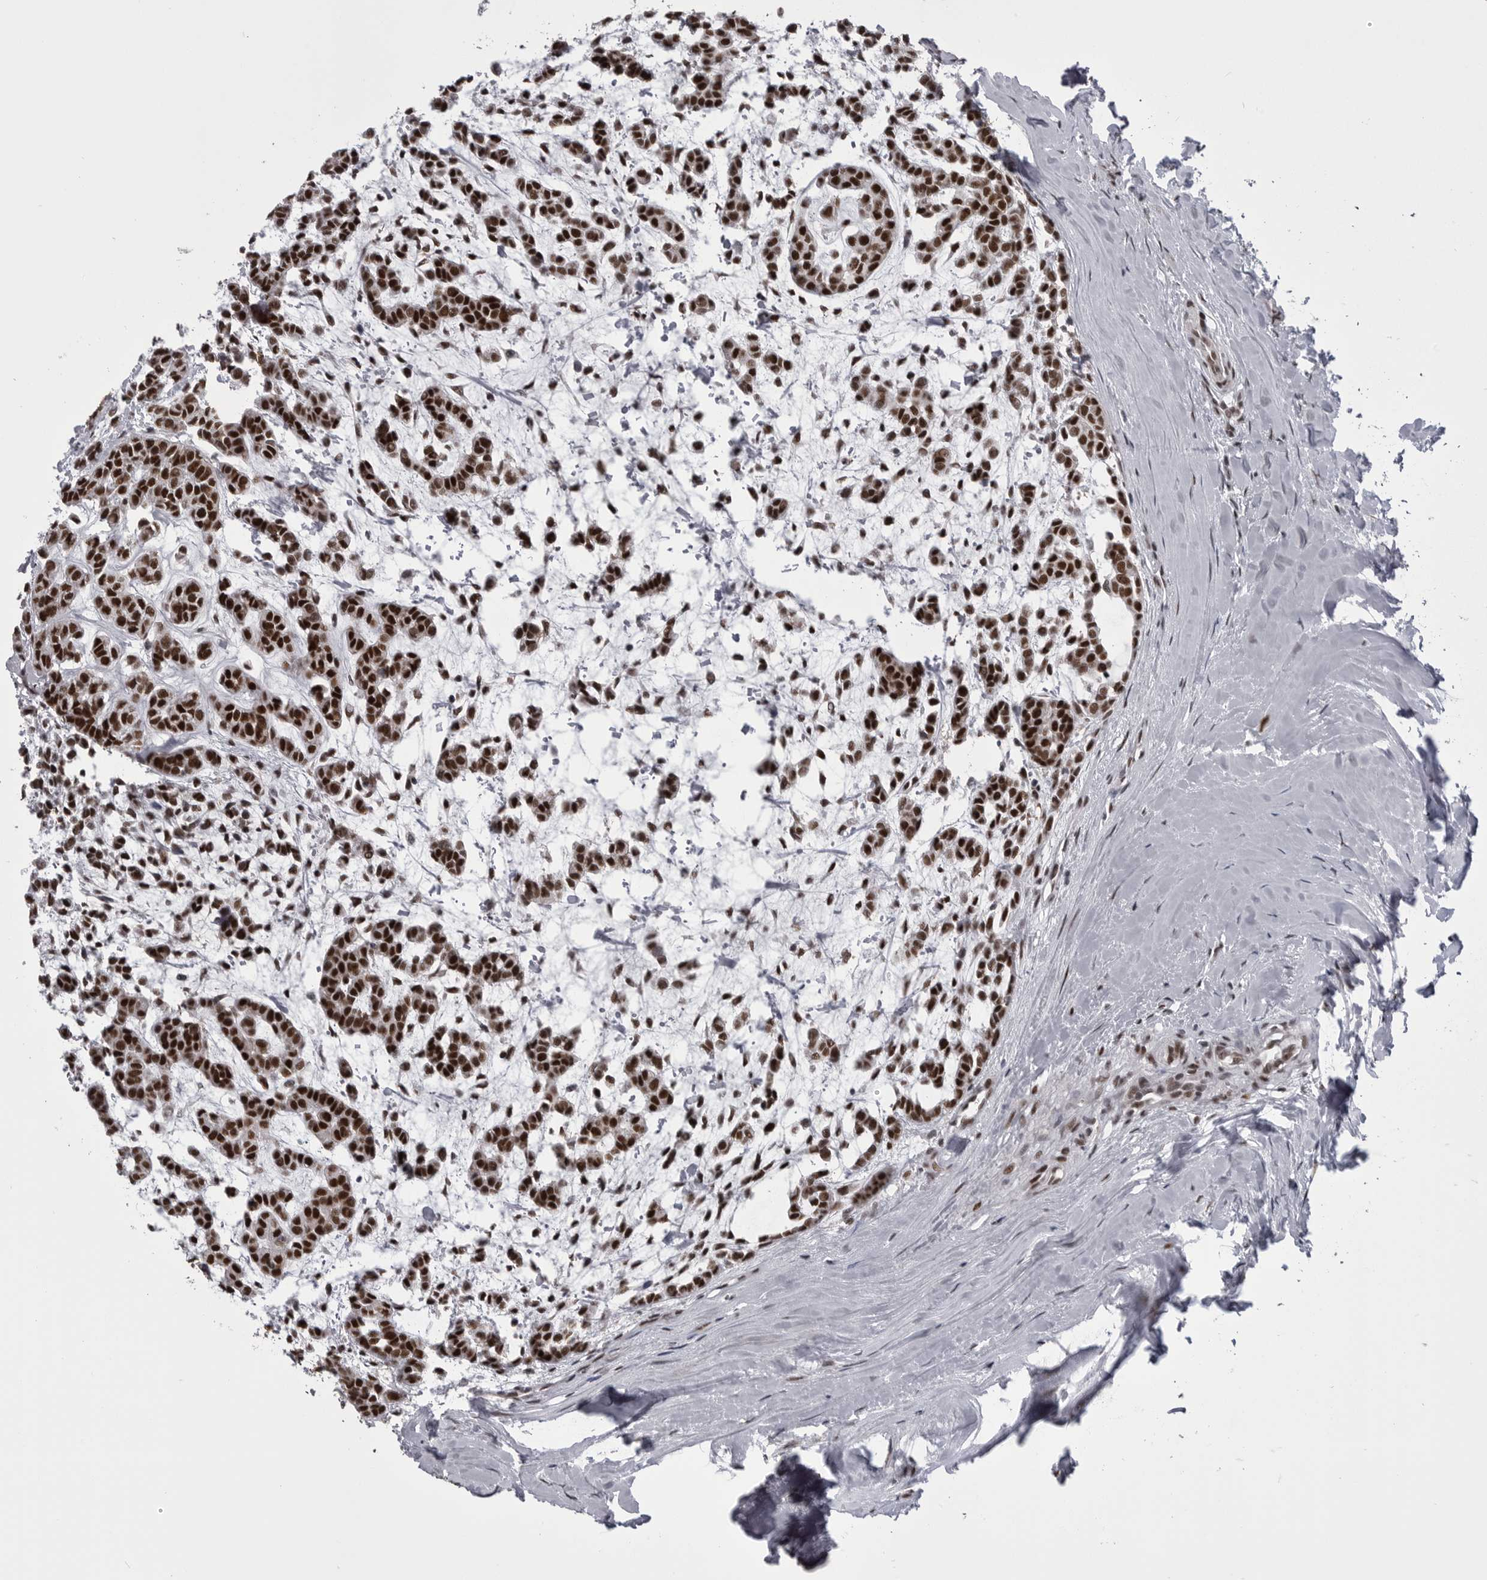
{"staining": {"intensity": "strong", "quantity": ">75%", "location": "nuclear"}, "tissue": "head and neck cancer", "cell_type": "Tumor cells", "image_type": "cancer", "snomed": [{"axis": "morphology", "description": "Adenocarcinoma, NOS"}, {"axis": "morphology", "description": "Adenoma, NOS"}, {"axis": "topography", "description": "Head-Neck"}], "caption": "Head and neck adenocarcinoma stained for a protein (brown) demonstrates strong nuclear positive expression in approximately >75% of tumor cells.", "gene": "MEPCE", "patient": {"sex": "female", "age": 55}}